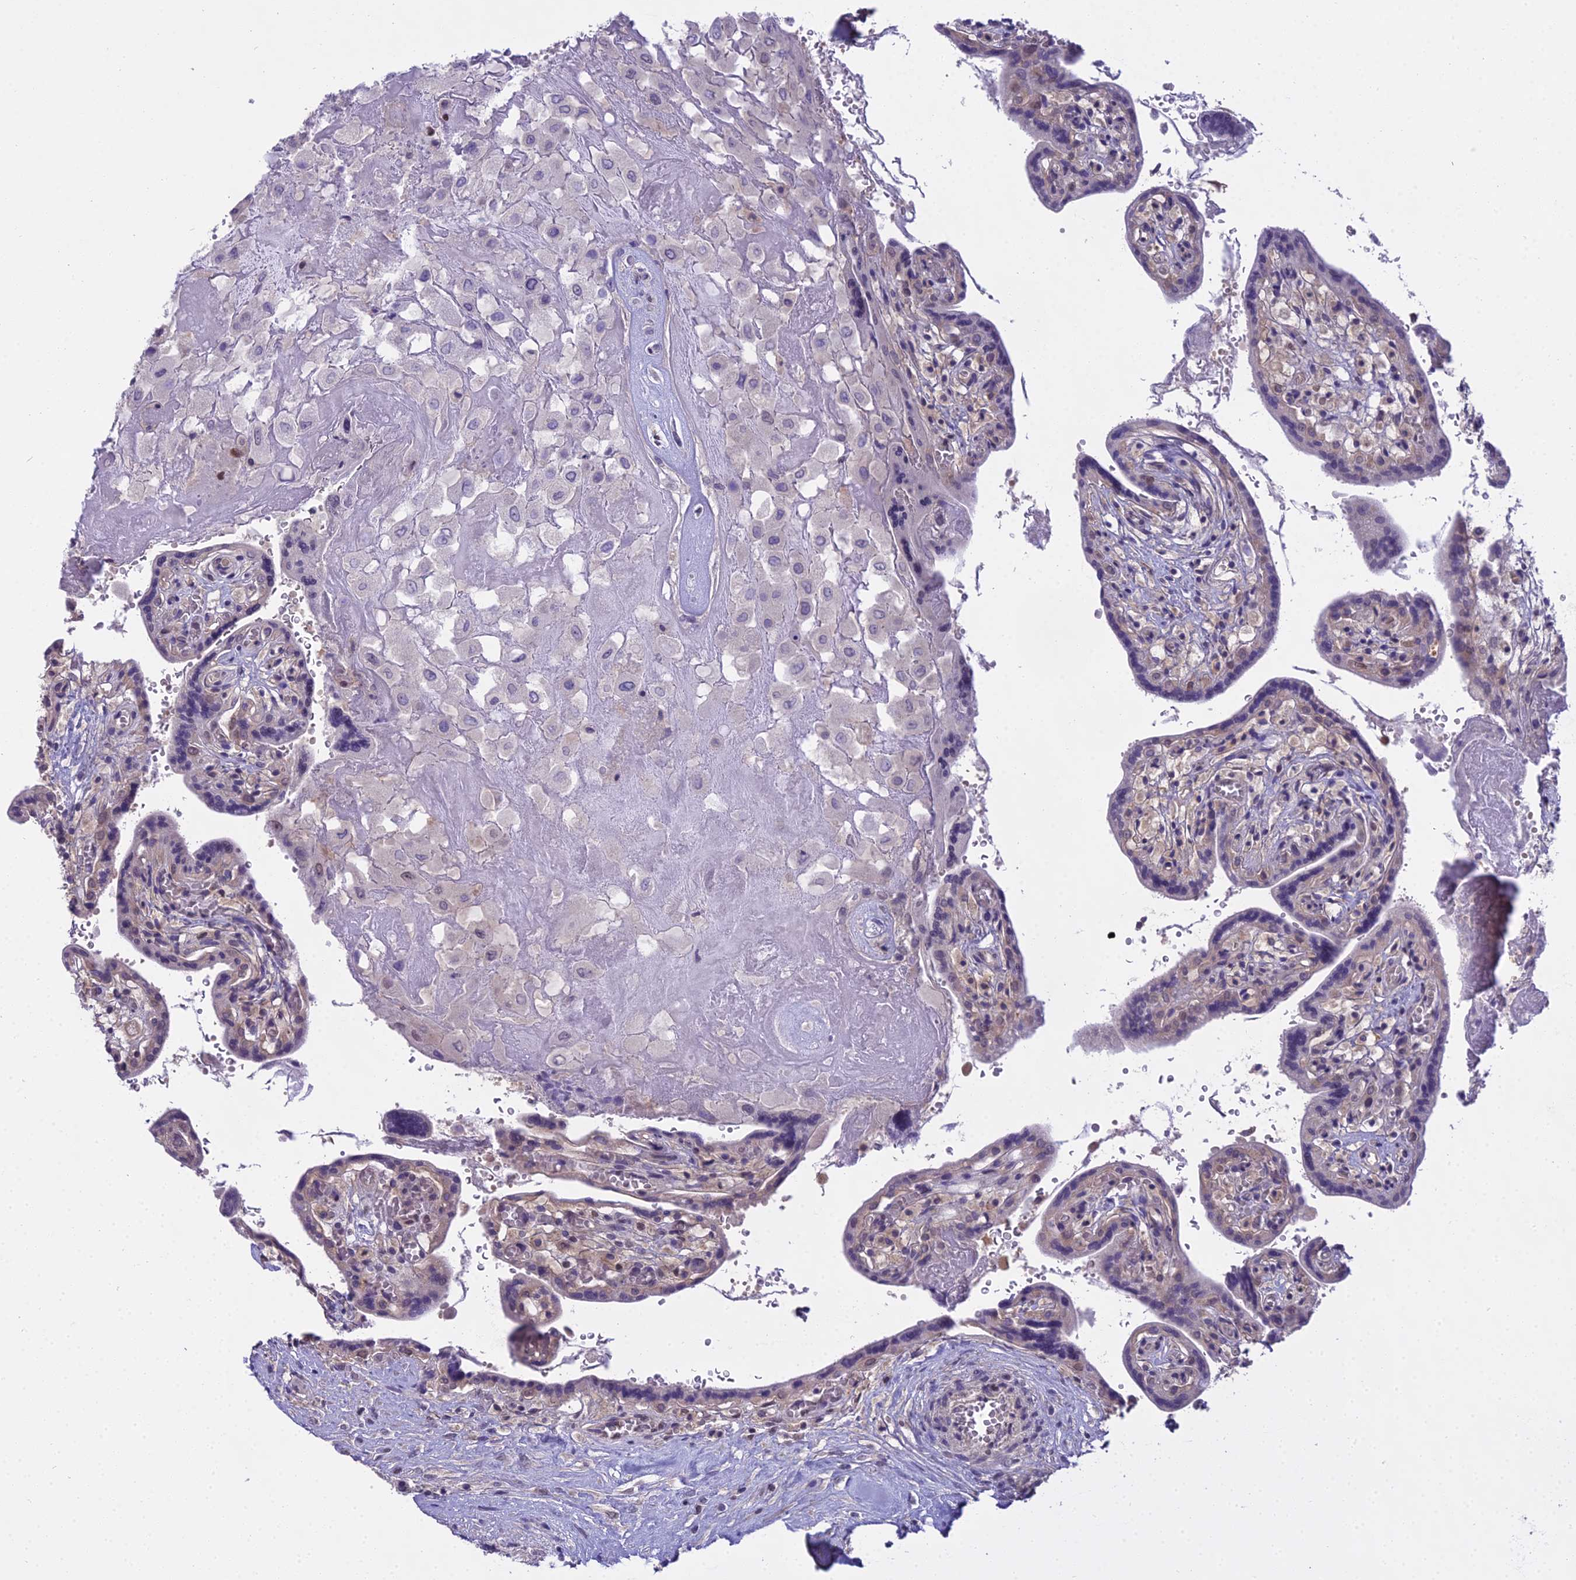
{"staining": {"intensity": "negative", "quantity": "none", "location": "none"}, "tissue": "placenta", "cell_type": "Decidual cells", "image_type": "normal", "snomed": [{"axis": "morphology", "description": "Normal tissue, NOS"}, {"axis": "topography", "description": "Placenta"}], "caption": "Placenta stained for a protein using IHC demonstrates no positivity decidual cells.", "gene": "MAT2A", "patient": {"sex": "female", "age": 37}}